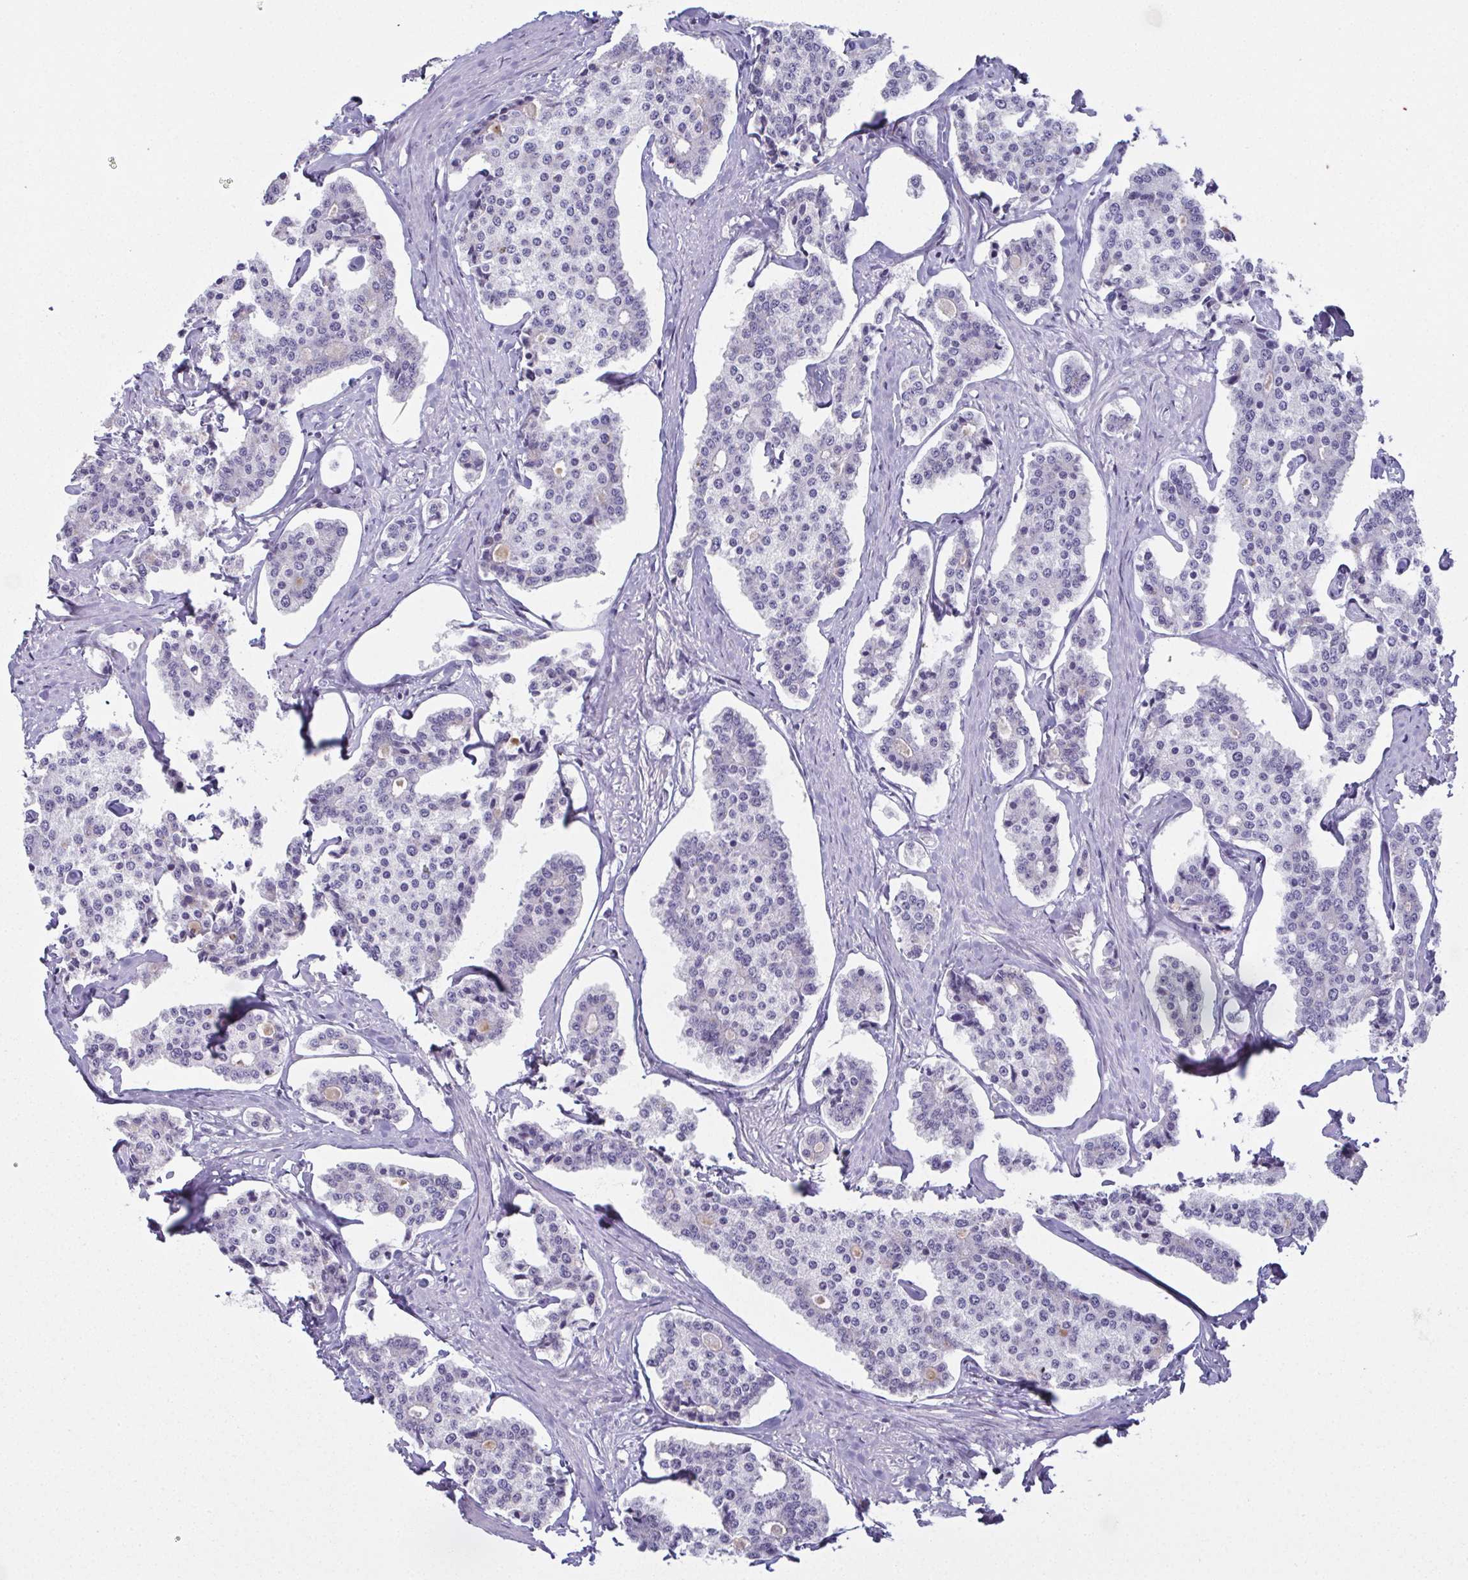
{"staining": {"intensity": "negative", "quantity": "none", "location": "none"}, "tissue": "carcinoid", "cell_type": "Tumor cells", "image_type": "cancer", "snomed": [{"axis": "morphology", "description": "Carcinoid, malignant, NOS"}, {"axis": "topography", "description": "Small intestine"}], "caption": "The image demonstrates no staining of tumor cells in malignant carcinoid.", "gene": "SLC36A2", "patient": {"sex": "female", "age": 65}}